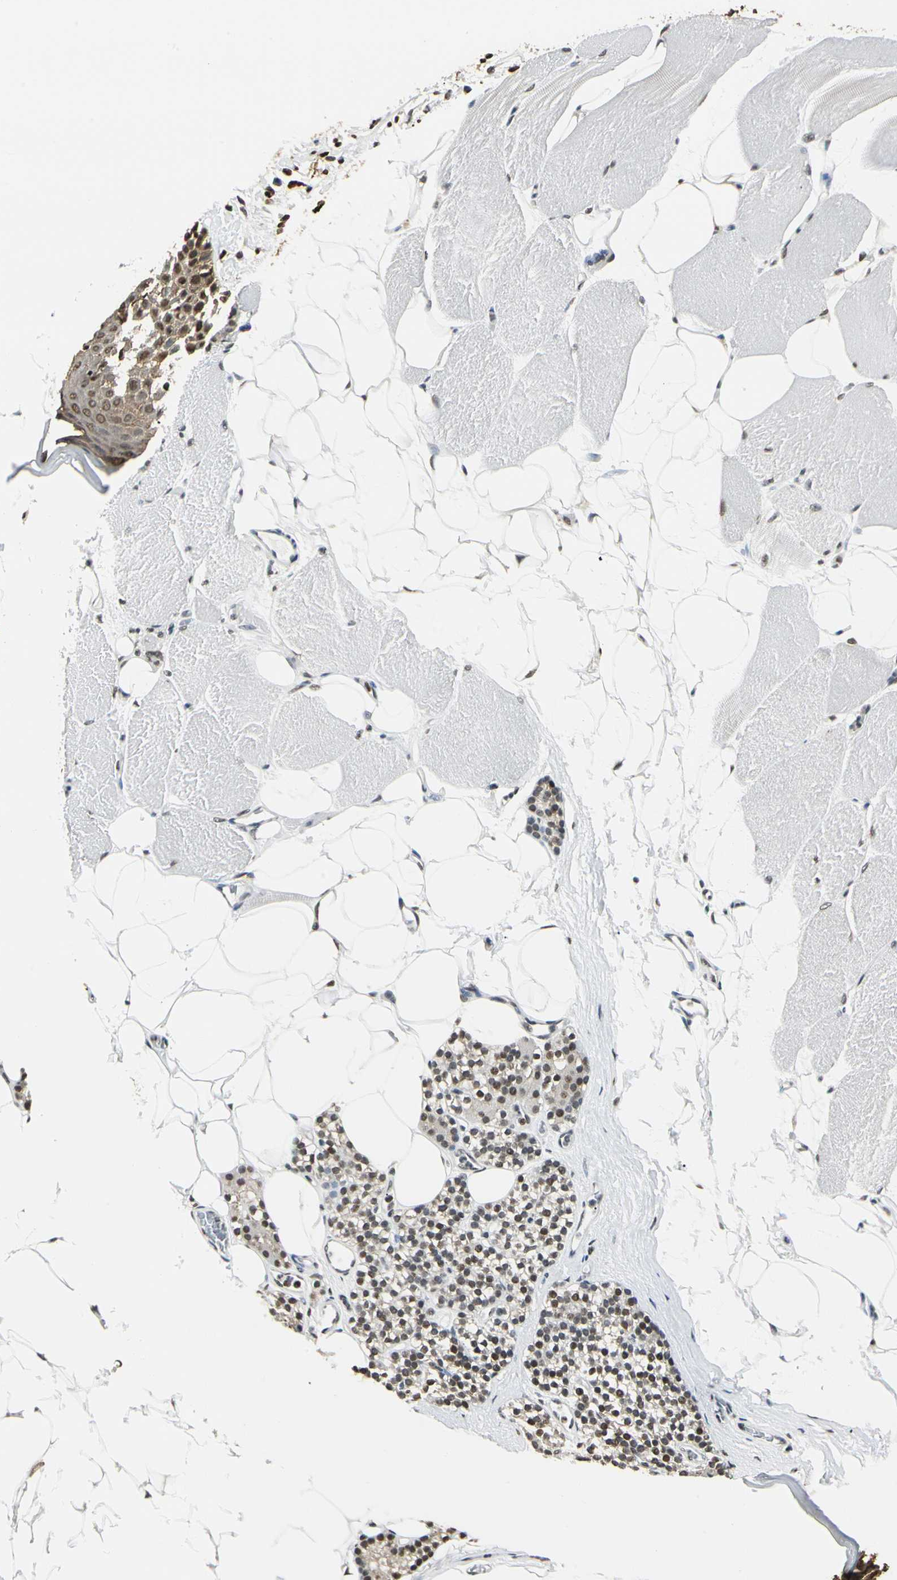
{"staining": {"intensity": "negative", "quantity": "none", "location": "none"}, "tissue": "skeletal muscle", "cell_type": "Myocytes", "image_type": "normal", "snomed": [{"axis": "morphology", "description": "Normal tissue, NOS"}, {"axis": "topography", "description": "Skeletal muscle"}, {"axis": "topography", "description": "Parathyroid gland"}], "caption": "High magnification brightfield microscopy of benign skeletal muscle stained with DAB (brown) and counterstained with hematoxylin (blue): myocytes show no significant positivity. Brightfield microscopy of IHC stained with DAB (3,3'-diaminobenzidine) (brown) and hematoxylin (blue), captured at high magnification.", "gene": "FANCG", "patient": {"sex": "female", "age": 37}}